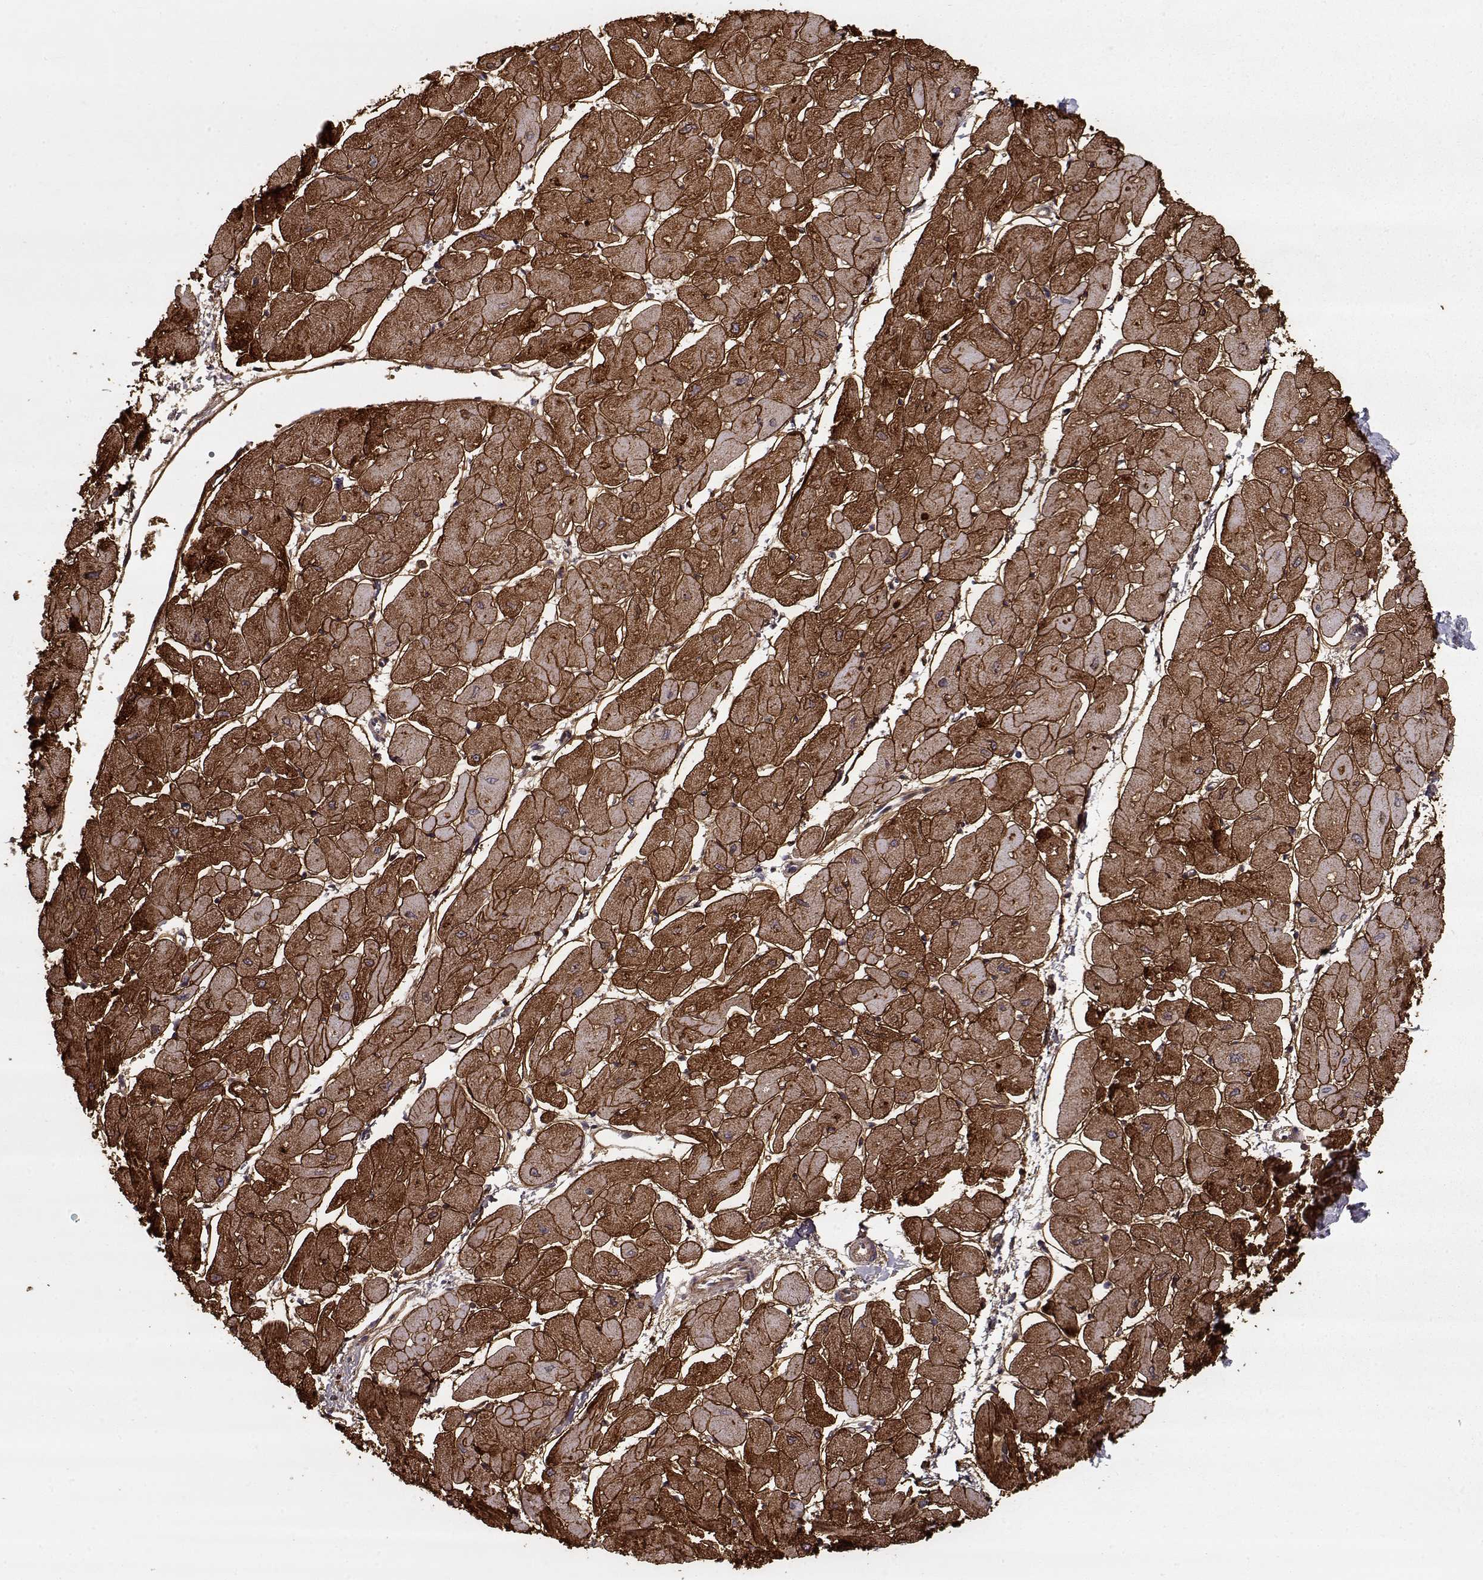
{"staining": {"intensity": "strong", "quantity": ">75%", "location": "cytoplasmic/membranous"}, "tissue": "heart muscle", "cell_type": "Cardiomyocytes", "image_type": "normal", "snomed": [{"axis": "morphology", "description": "Normal tissue, NOS"}, {"axis": "topography", "description": "Heart"}], "caption": "This micrograph demonstrates immunohistochemistry (IHC) staining of benign heart muscle, with high strong cytoplasmic/membranous staining in about >75% of cardiomyocytes.", "gene": "LAMA2", "patient": {"sex": "male", "age": 57}}